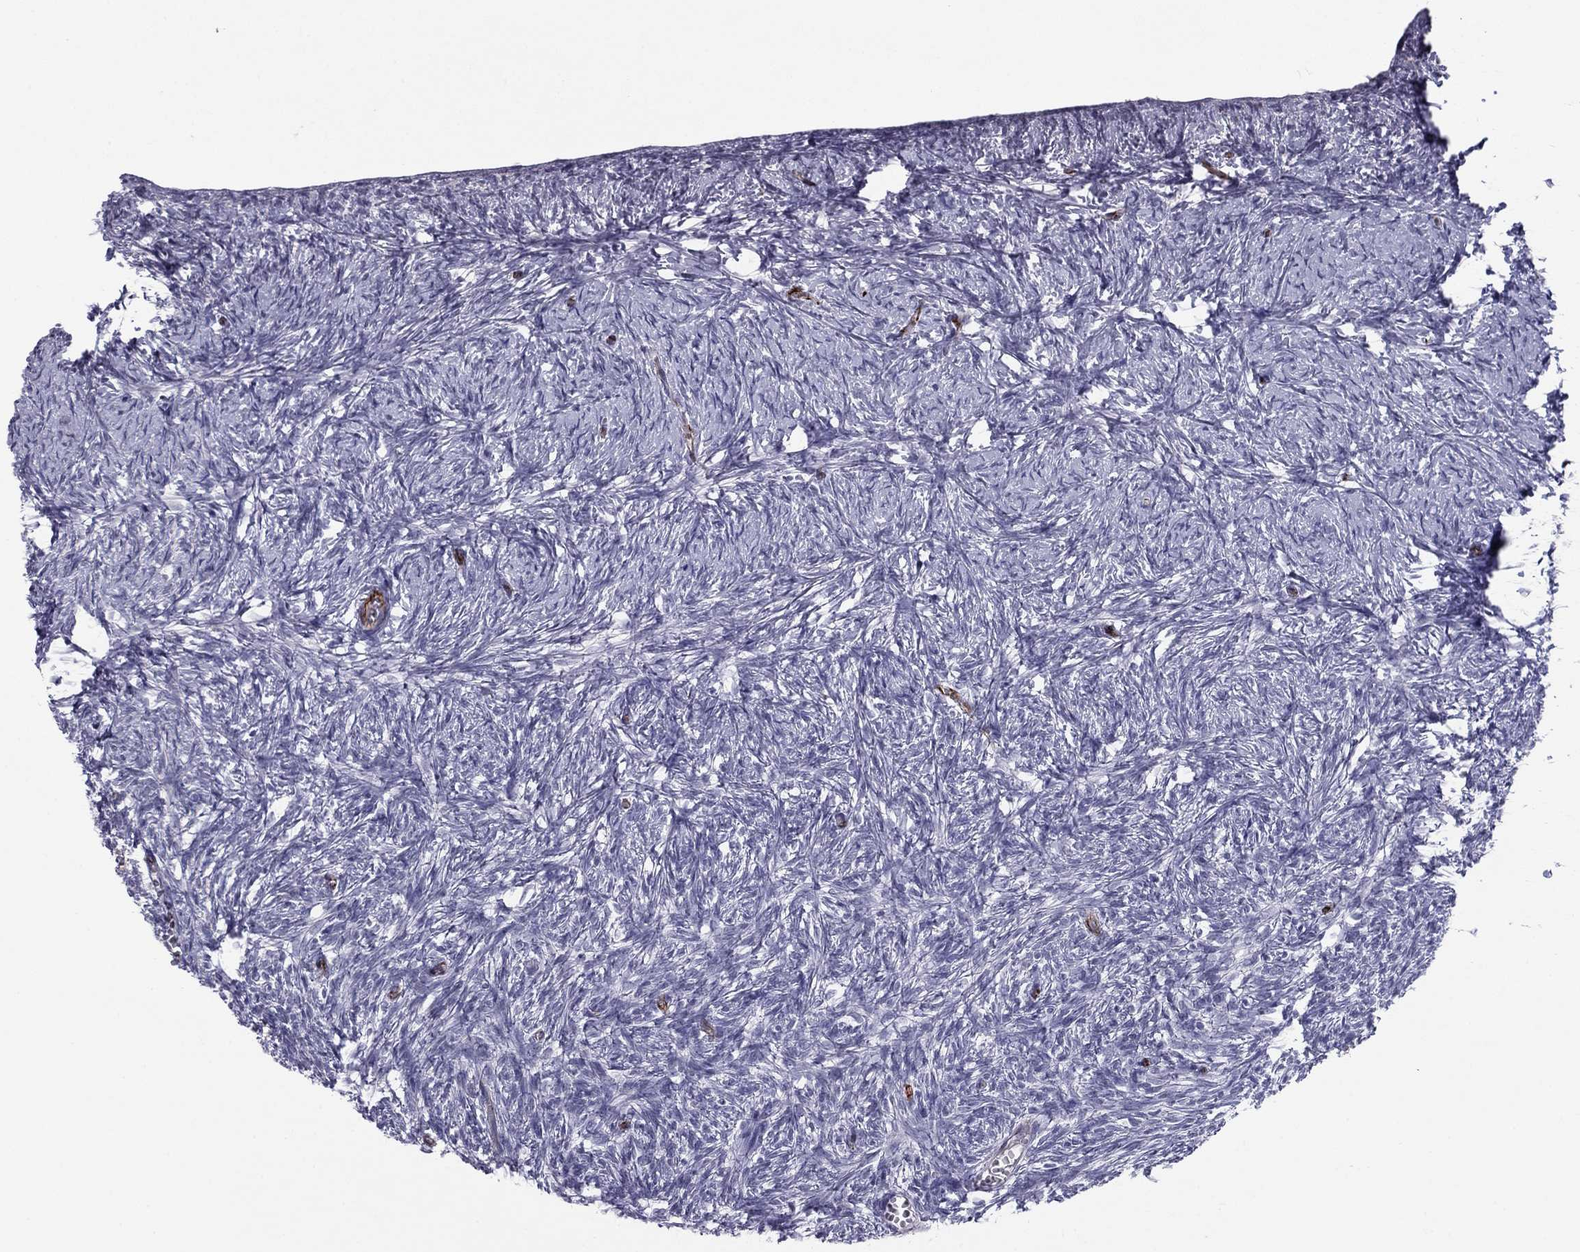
{"staining": {"intensity": "negative", "quantity": "none", "location": "none"}, "tissue": "ovary", "cell_type": "Follicle cells", "image_type": "normal", "snomed": [{"axis": "morphology", "description": "Normal tissue, NOS"}, {"axis": "topography", "description": "Ovary"}], "caption": "Ovary stained for a protein using immunohistochemistry (IHC) shows no staining follicle cells.", "gene": "ANKS4B", "patient": {"sex": "female", "age": 43}}